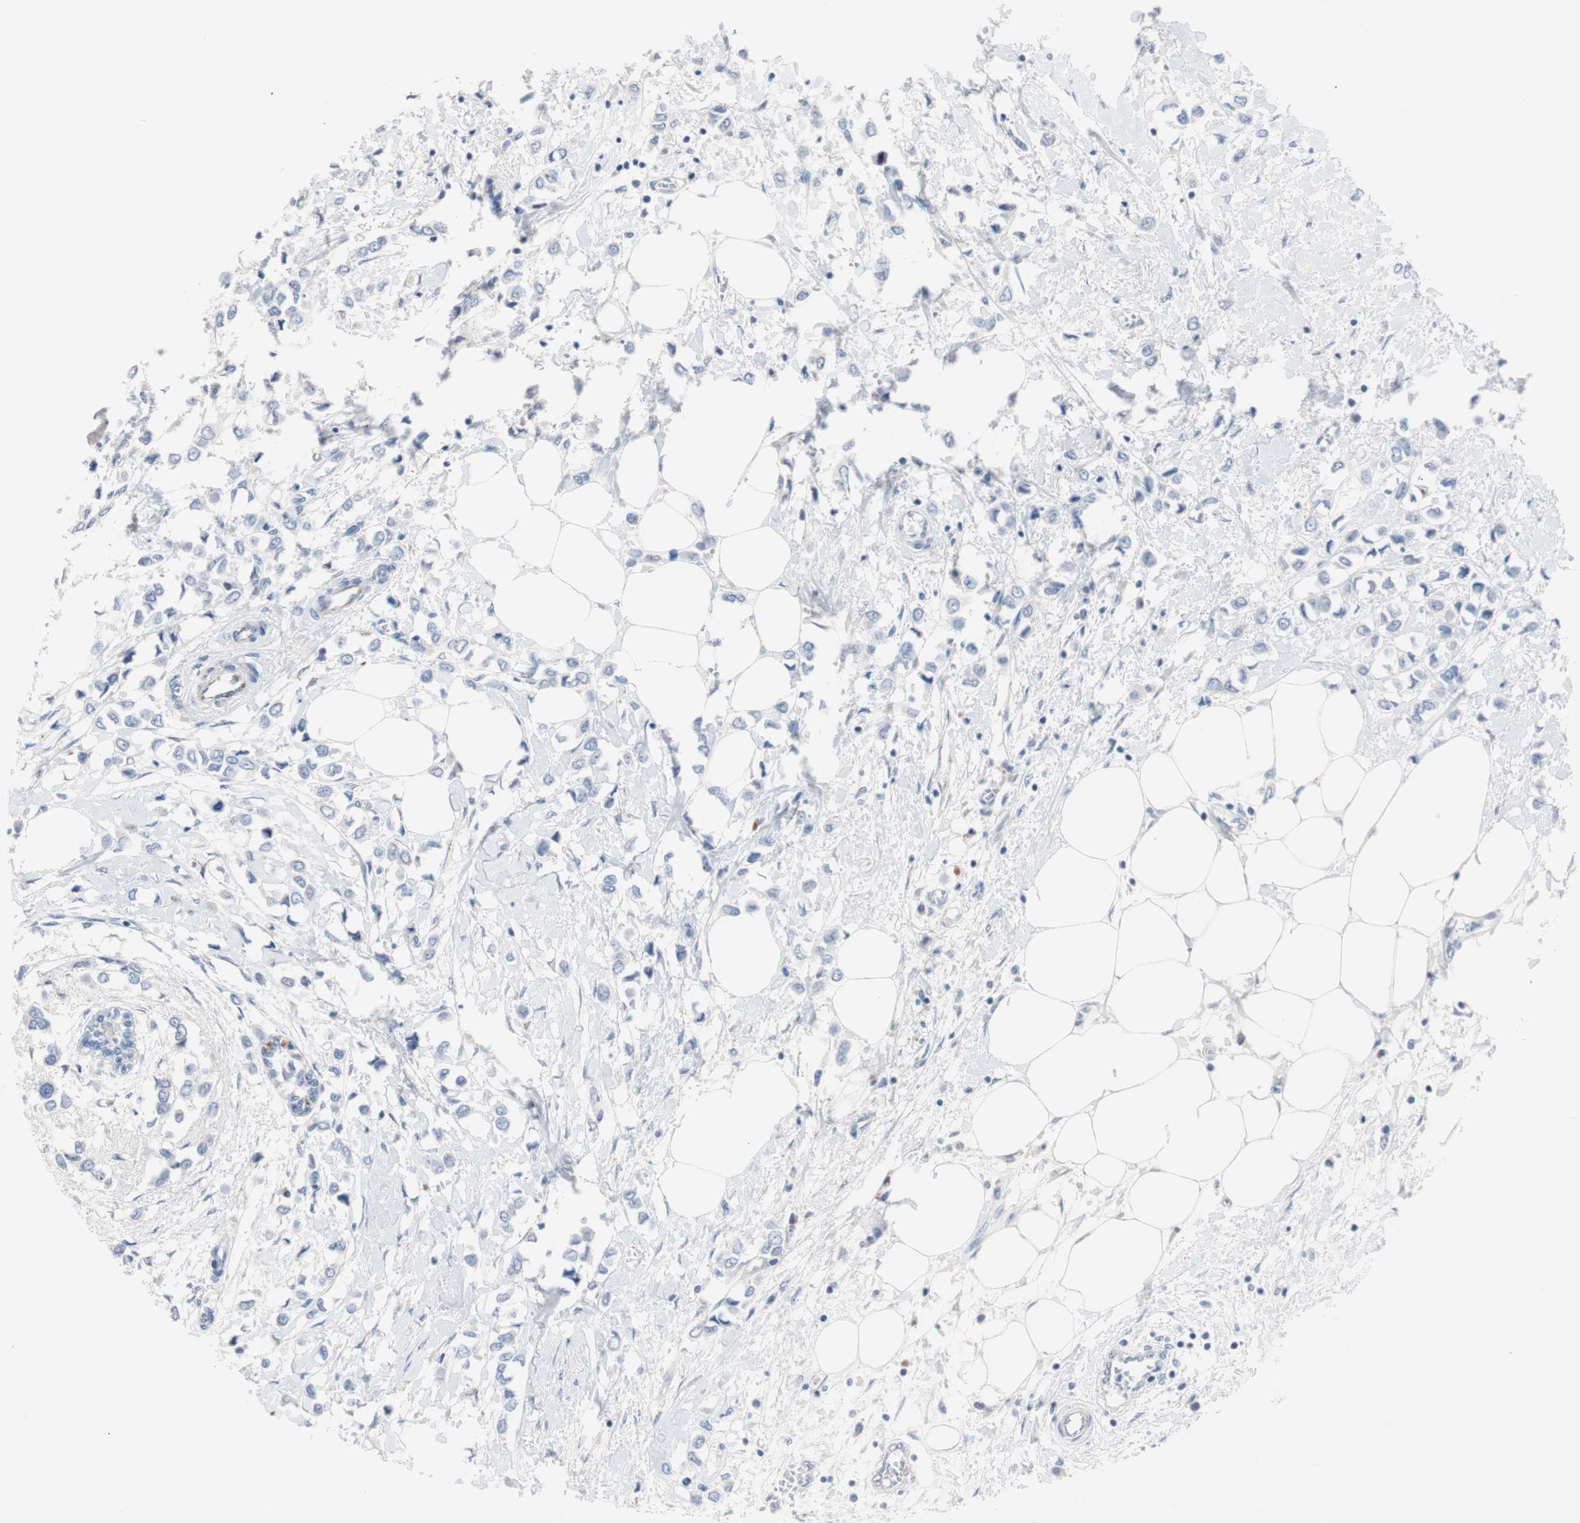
{"staining": {"intensity": "negative", "quantity": "none", "location": "none"}, "tissue": "breast cancer", "cell_type": "Tumor cells", "image_type": "cancer", "snomed": [{"axis": "morphology", "description": "Lobular carcinoma"}, {"axis": "topography", "description": "Breast"}], "caption": "Human breast cancer stained for a protein using IHC shows no staining in tumor cells.", "gene": "ULBP1", "patient": {"sex": "female", "age": 51}}